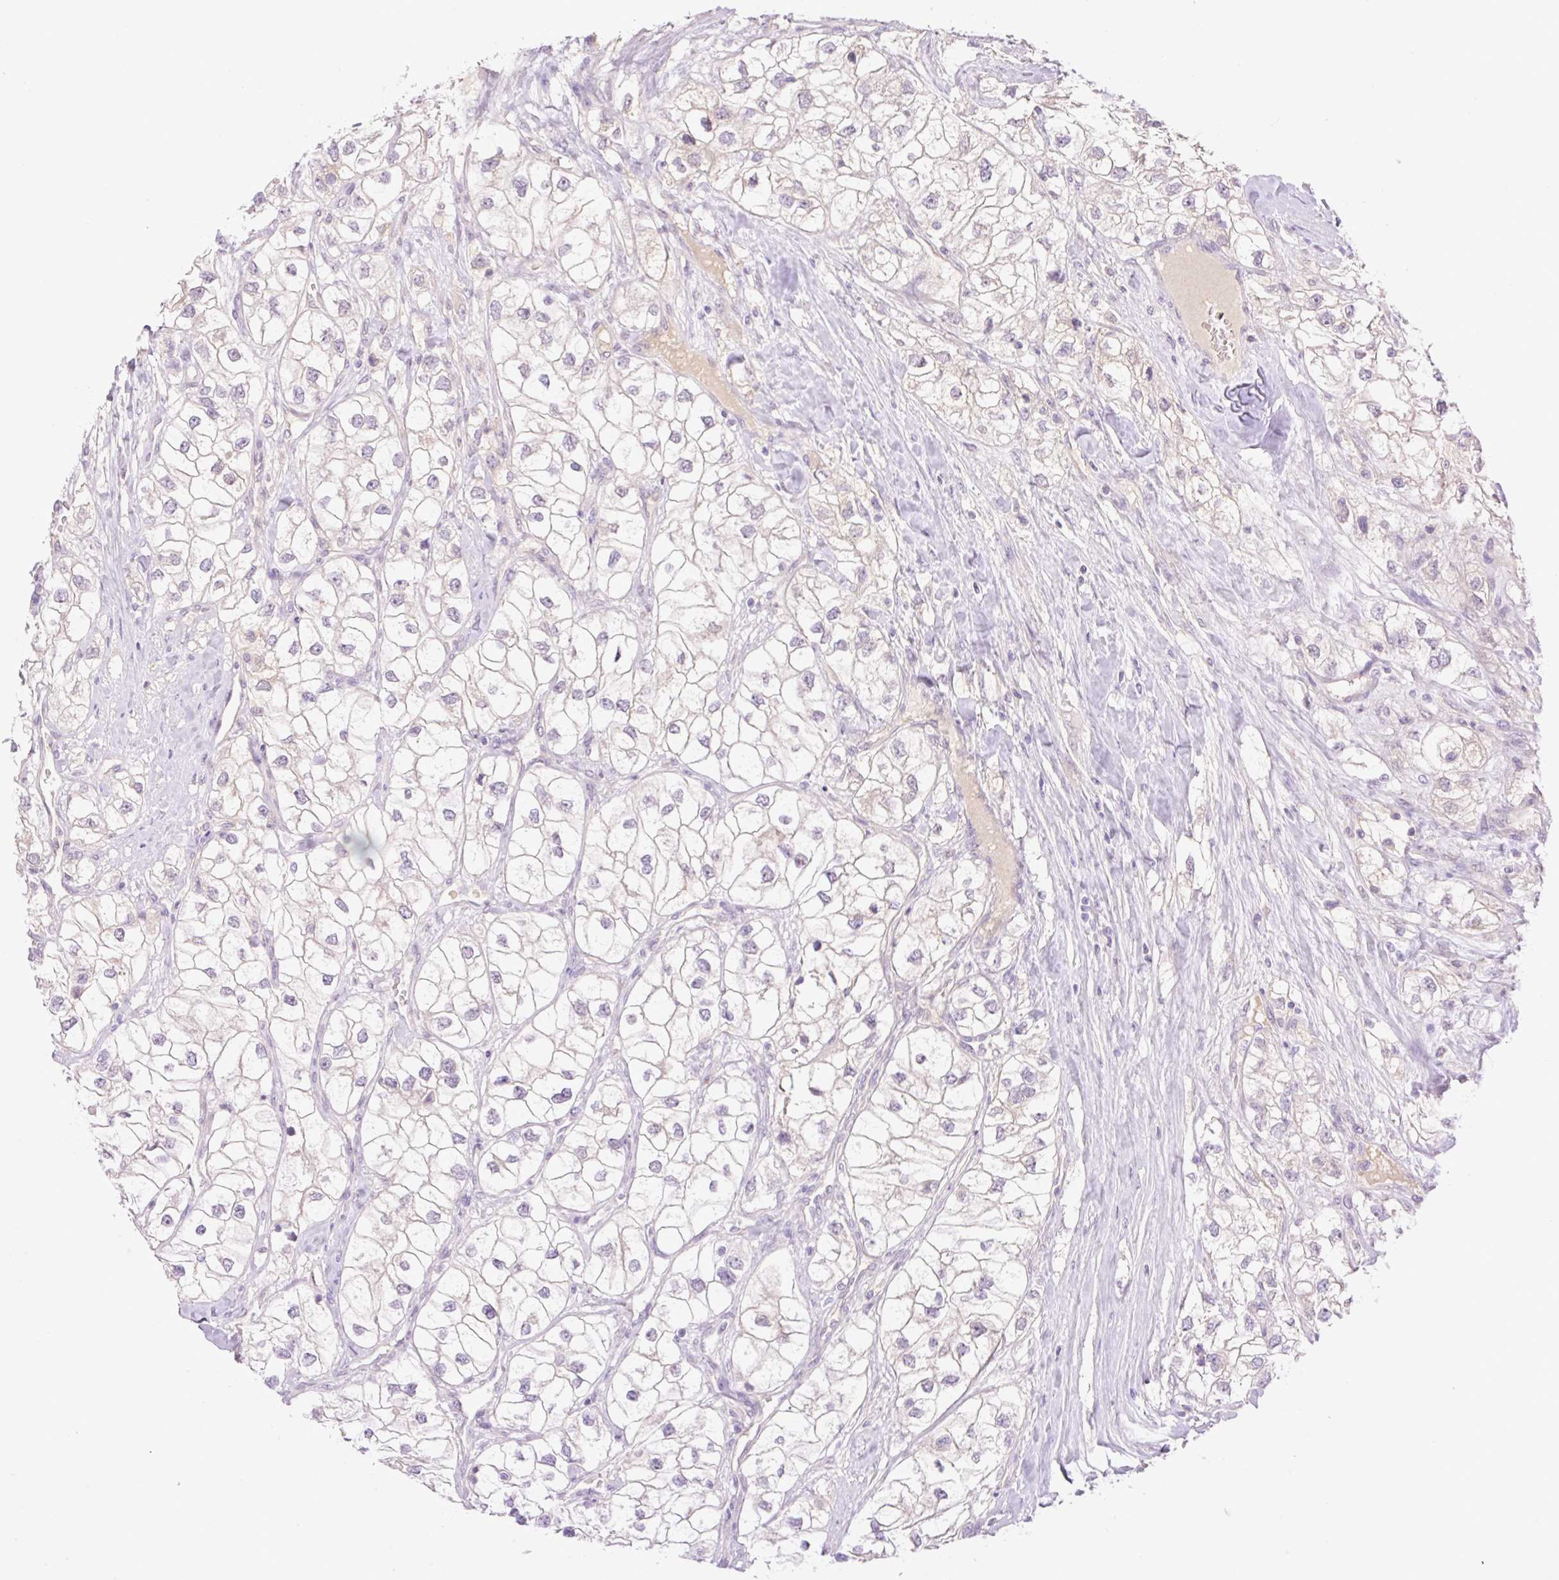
{"staining": {"intensity": "negative", "quantity": "none", "location": "none"}, "tissue": "renal cancer", "cell_type": "Tumor cells", "image_type": "cancer", "snomed": [{"axis": "morphology", "description": "Adenocarcinoma, NOS"}, {"axis": "topography", "description": "Kidney"}], "caption": "The IHC image has no significant staining in tumor cells of renal cancer tissue. (Brightfield microscopy of DAB (3,3'-diaminobenzidine) immunohistochemistry at high magnification).", "gene": "HABP4", "patient": {"sex": "male", "age": 59}}